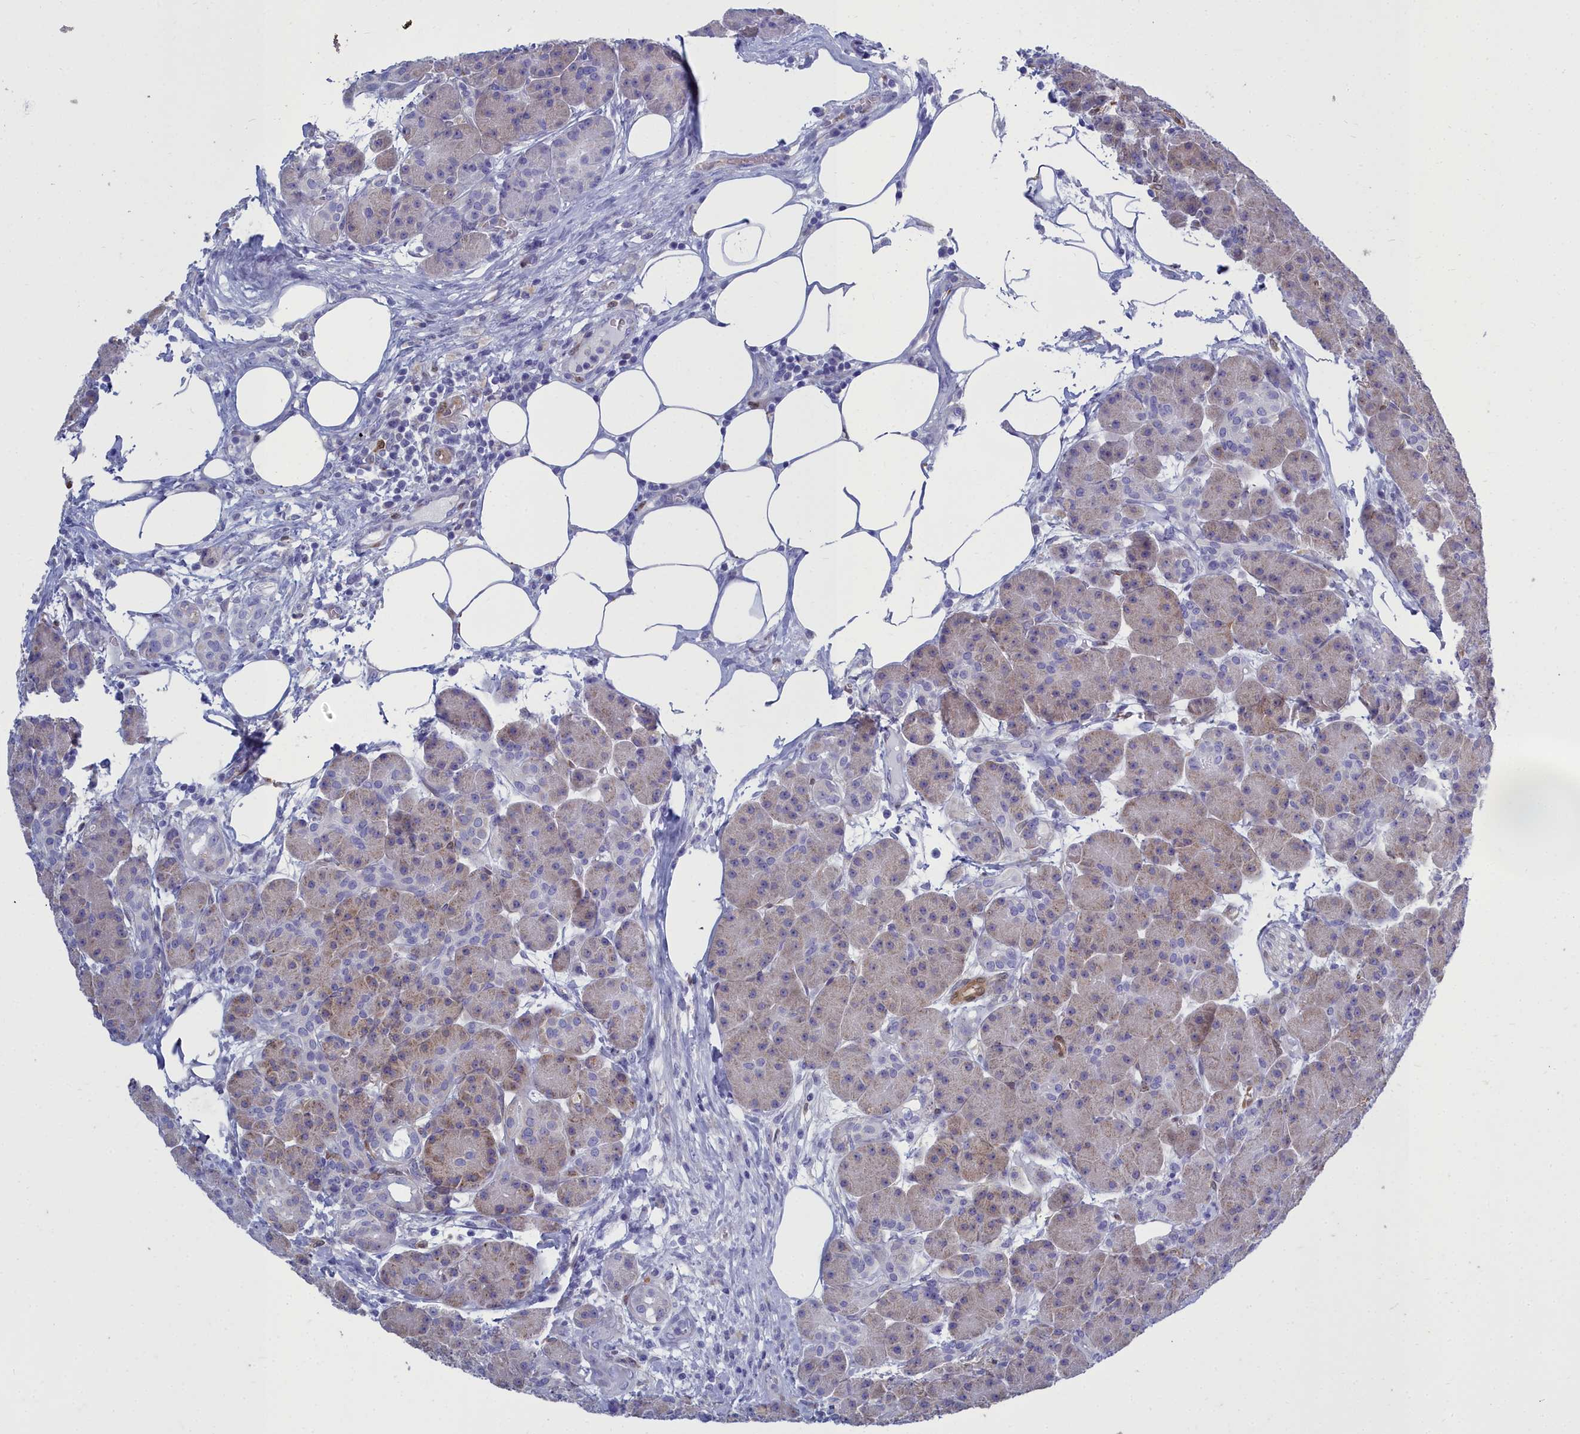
{"staining": {"intensity": "moderate", "quantity": "25%-75%", "location": "cytoplasmic/membranous"}, "tissue": "pancreas", "cell_type": "Exocrine glandular cells", "image_type": "normal", "snomed": [{"axis": "morphology", "description": "Normal tissue, NOS"}, {"axis": "topography", "description": "Pancreas"}], "caption": "Pancreas stained with immunohistochemistry exhibits moderate cytoplasmic/membranous expression in approximately 25%-75% of exocrine glandular cells.", "gene": "PPP1R14A", "patient": {"sex": "male", "age": 63}}